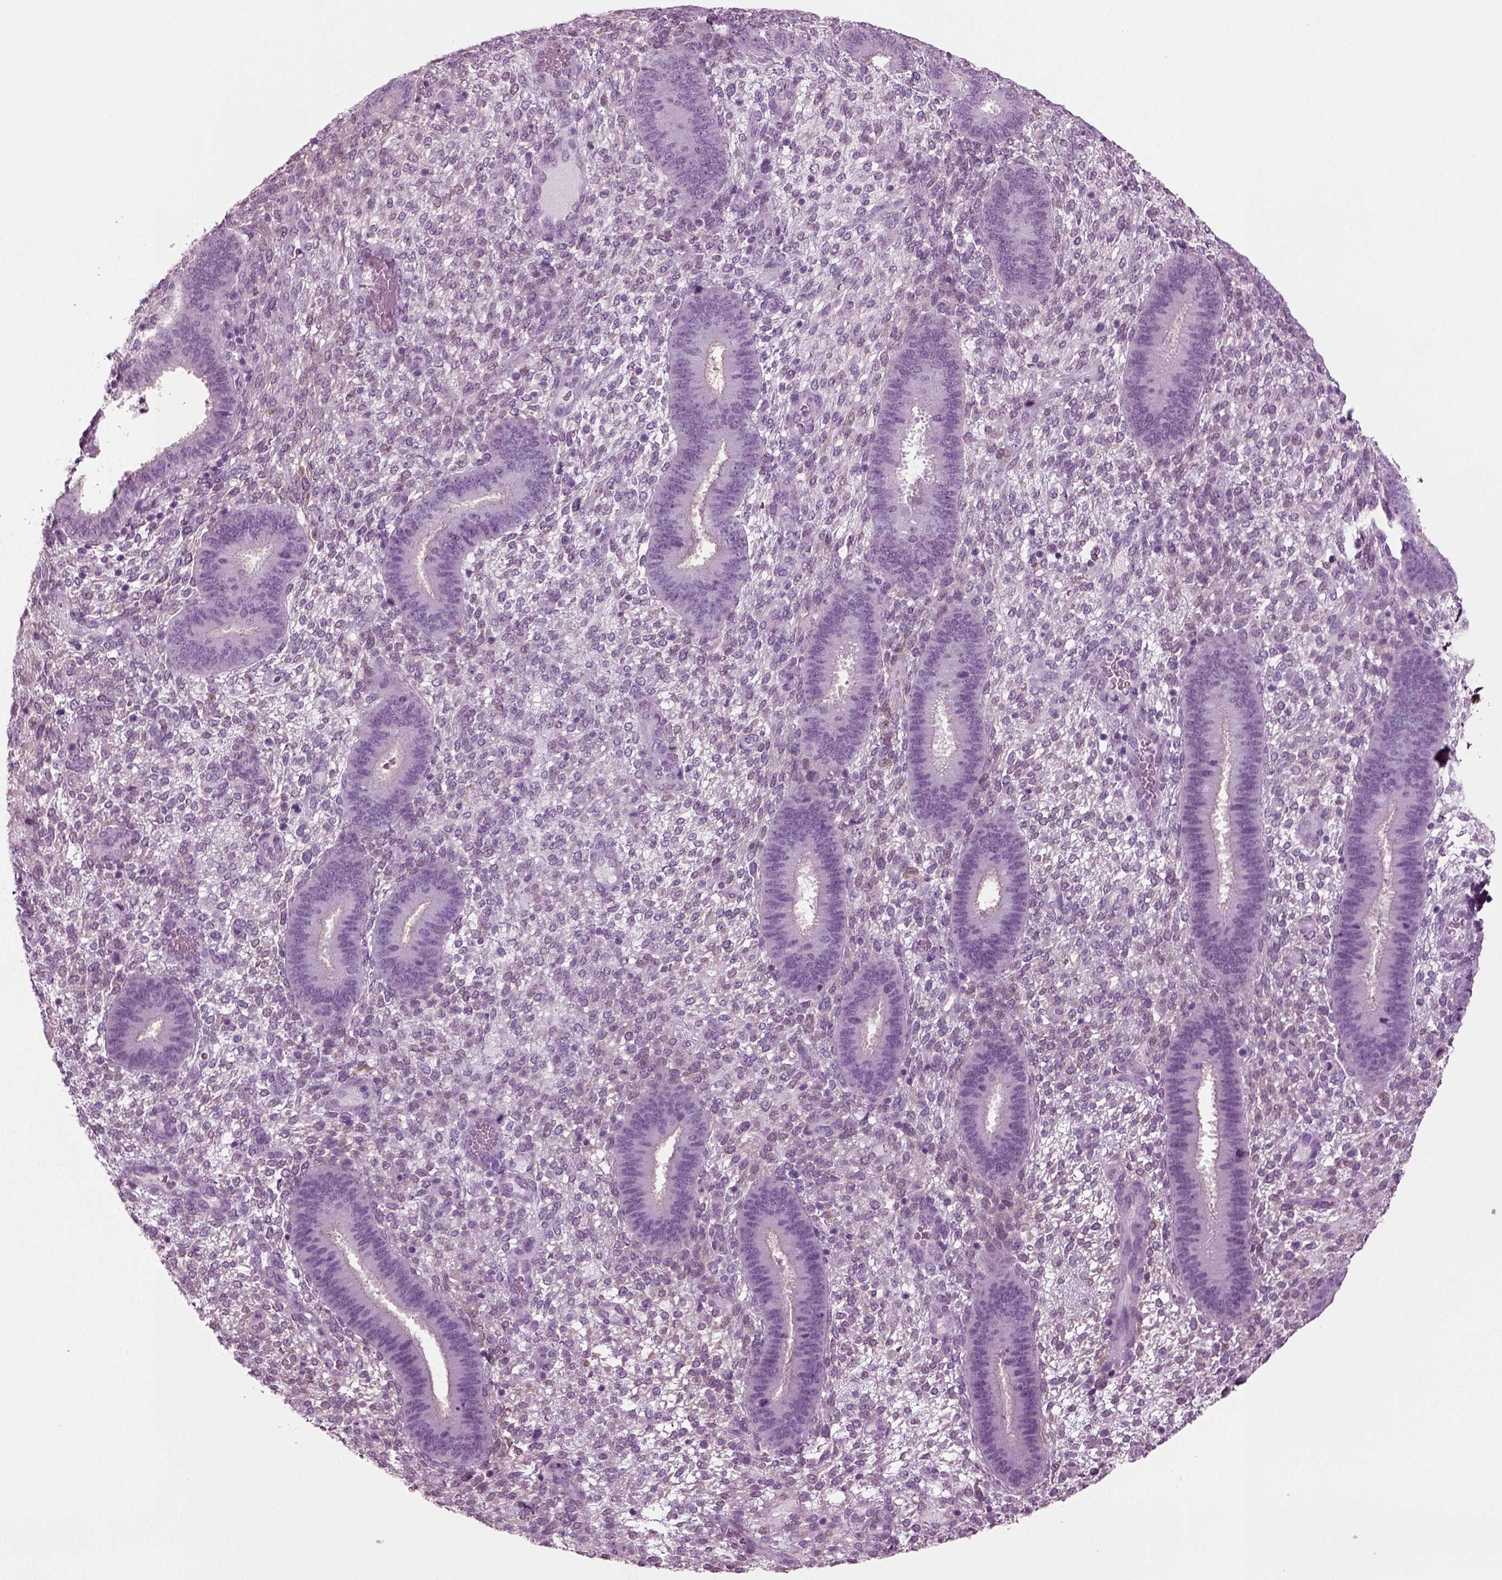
{"staining": {"intensity": "negative", "quantity": "none", "location": "none"}, "tissue": "endometrium", "cell_type": "Cells in endometrial stroma", "image_type": "normal", "snomed": [{"axis": "morphology", "description": "Normal tissue, NOS"}, {"axis": "topography", "description": "Endometrium"}], "caption": "The micrograph demonstrates no staining of cells in endometrial stroma in benign endometrium. (DAB (3,3'-diaminobenzidine) IHC with hematoxylin counter stain).", "gene": "CRABP1", "patient": {"sex": "female", "age": 39}}